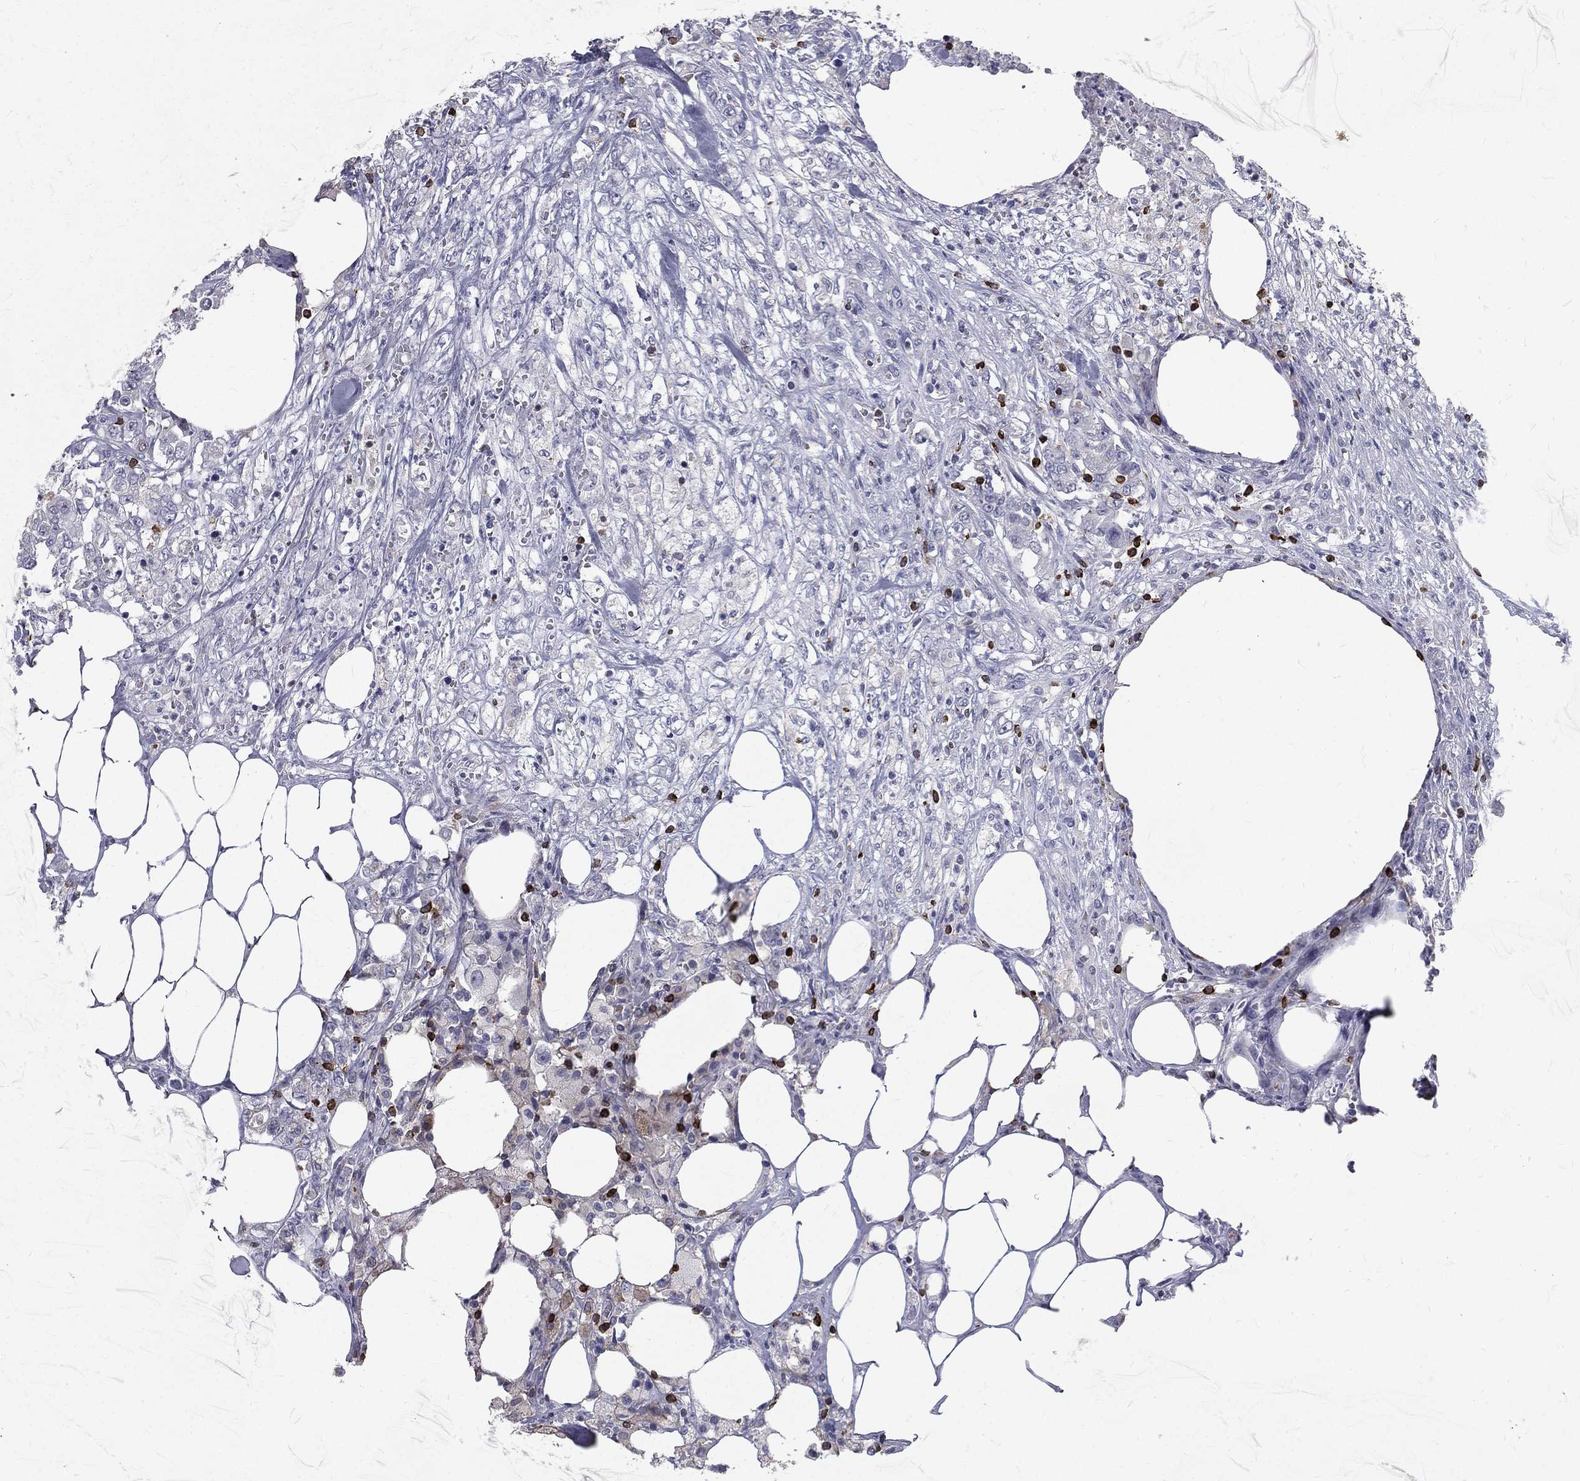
{"staining": {"intensity": "negative", "quantity": "none", "location": "none"}, "tissue": "colorectal cancer", "cell_type": "Tumor cells", "image_type": "cancer", "snomed": [{"axis": "morphology", "description": "Adenocarcinoma, NOS"}, {"axis": "topography", "description": "Colon"}], "caption": "The IHC image has no significant positivity in tumor cells of colorectal adenocarcinoma tissue.", "gene": "CTSW", "patient": {"sex": "female", "age": 48}}